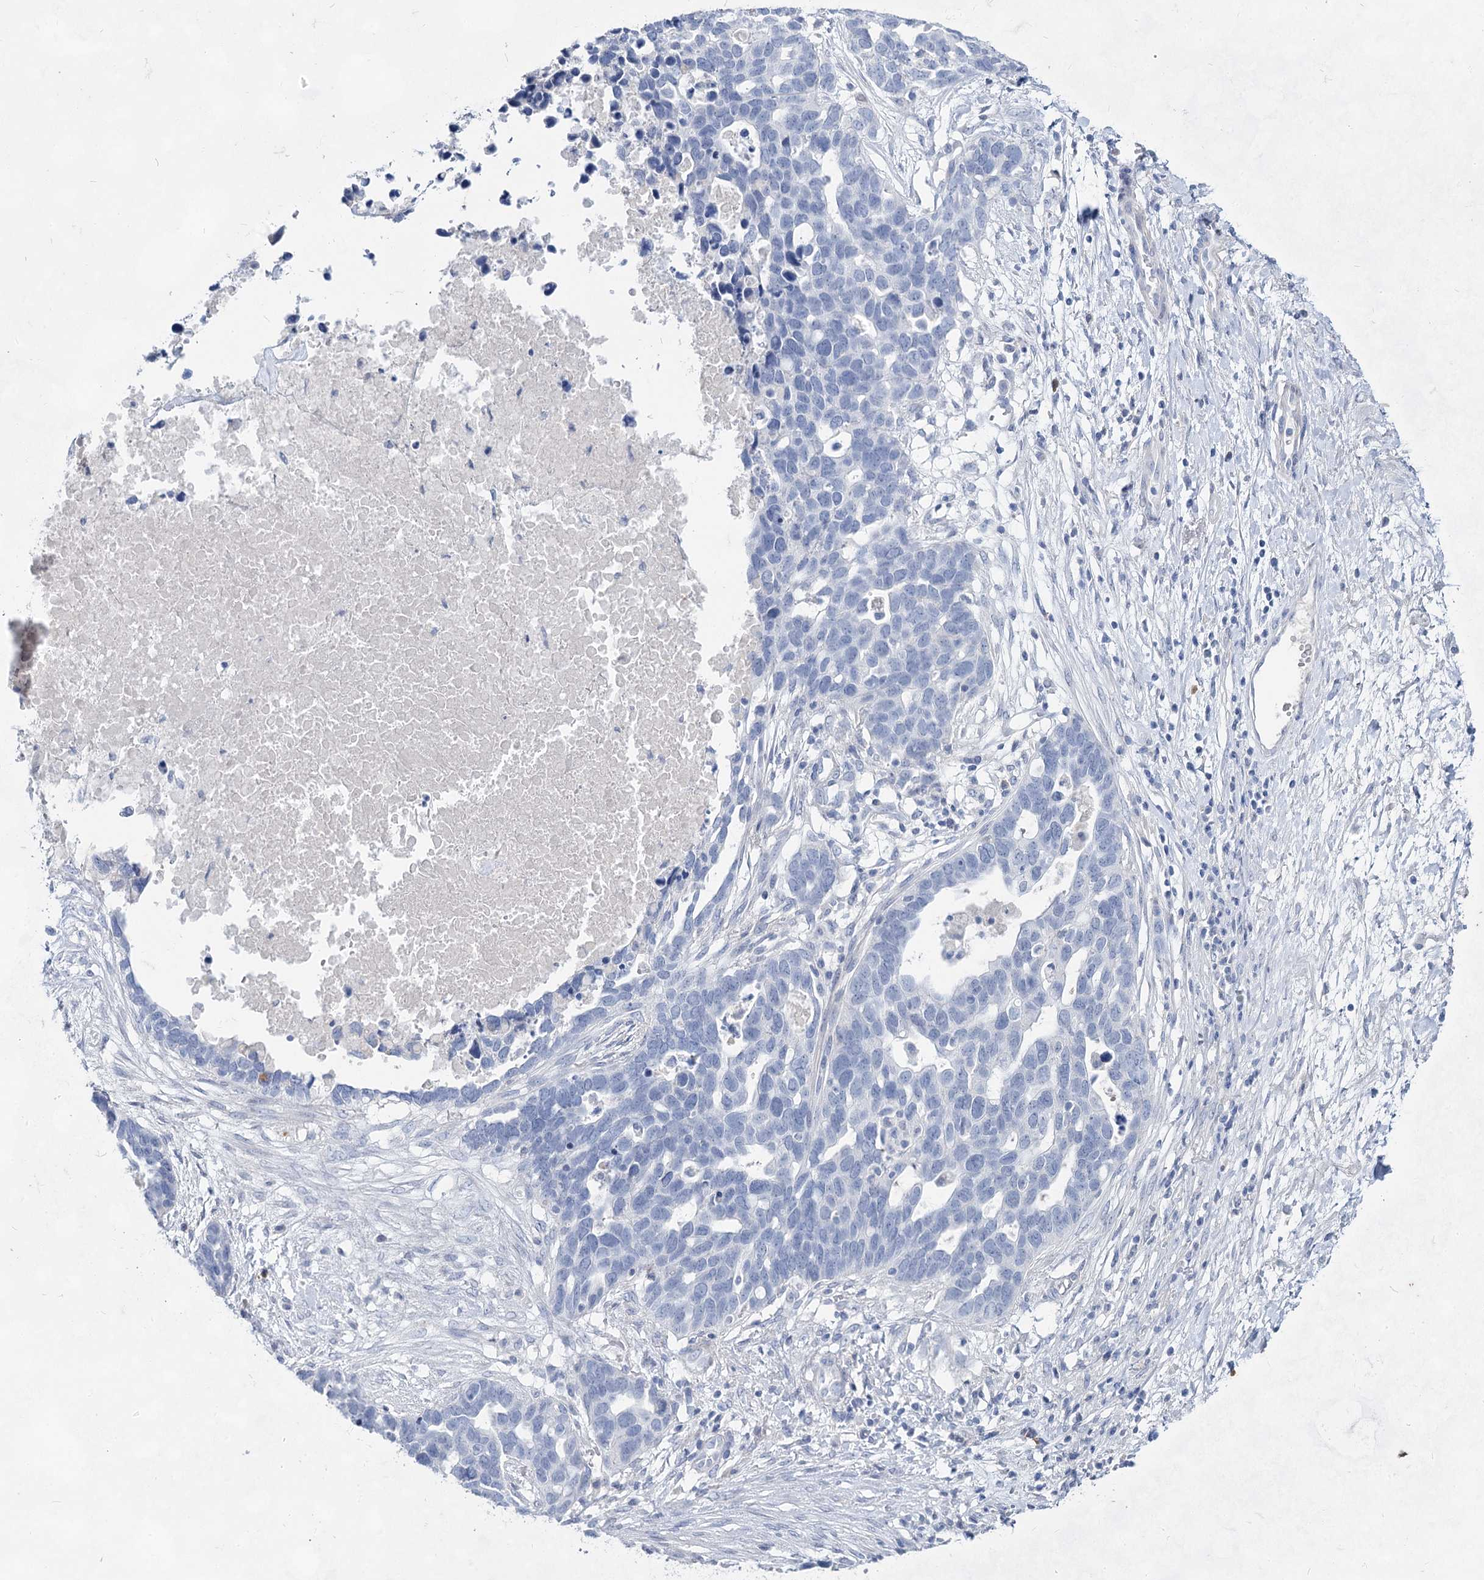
{"staining": {"intensity": "negative", "quantity": "none", "location": "none"}, "tissue": "ovarian cancer", "cell_type": "Tumor cells", "image_type": "cancer", "snomed": [{"axis": "morphology", "description": "Cystadenocarcinoma, serous, NOS"}, {"axis": "topography", "description": "Ovary"}], "caption": "Histopathology image shows no significant protein staining in tumor cells of ovarian serous cystadenocarcinoma.", "gene": "ACRV1", "patient": {"sex": "female", "age": 54}}